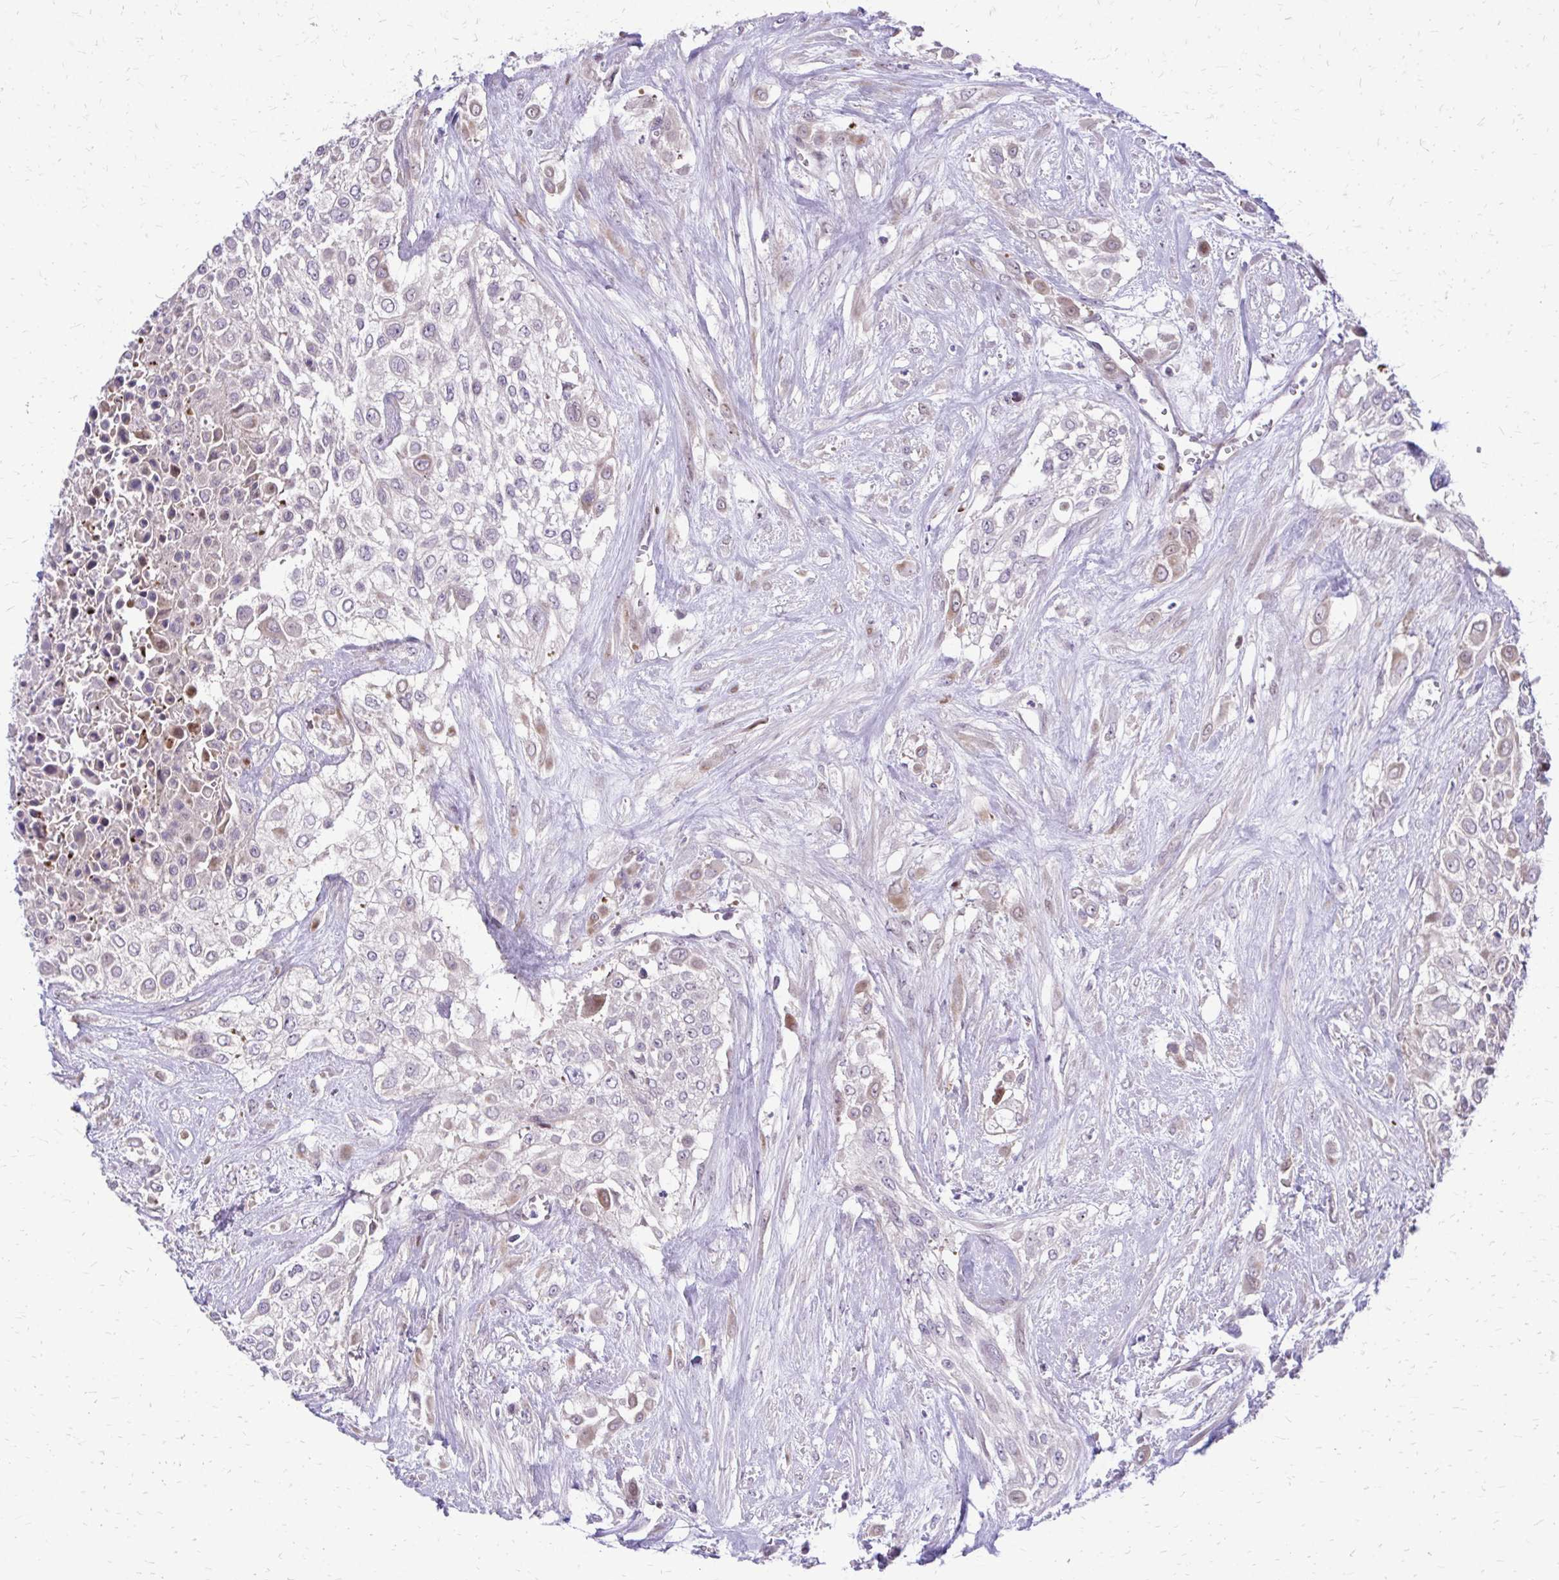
{"staining": {"intensity": "negative", "quantity": "none", "location": "none"}, "tissue": "urothelial cancer", "cell_type": "Tumor cells", "image_type": "cancer", "snomed": [{"axis": "morphology", "description": "Urothelial carcinoma, High grade"}, {"axis": "topography", "description": "Urinary bladder"}], "caption": "This histopathology image is of urothelial carcinoma (high-grade) stained with immunohistochemistry (IHC) to label a protein in brown with the nuclei are counter-stained blue. There is no expression in tumor cells.", "gene": "PPDPFL", "patient": {"sex": "male", "age": 57}}